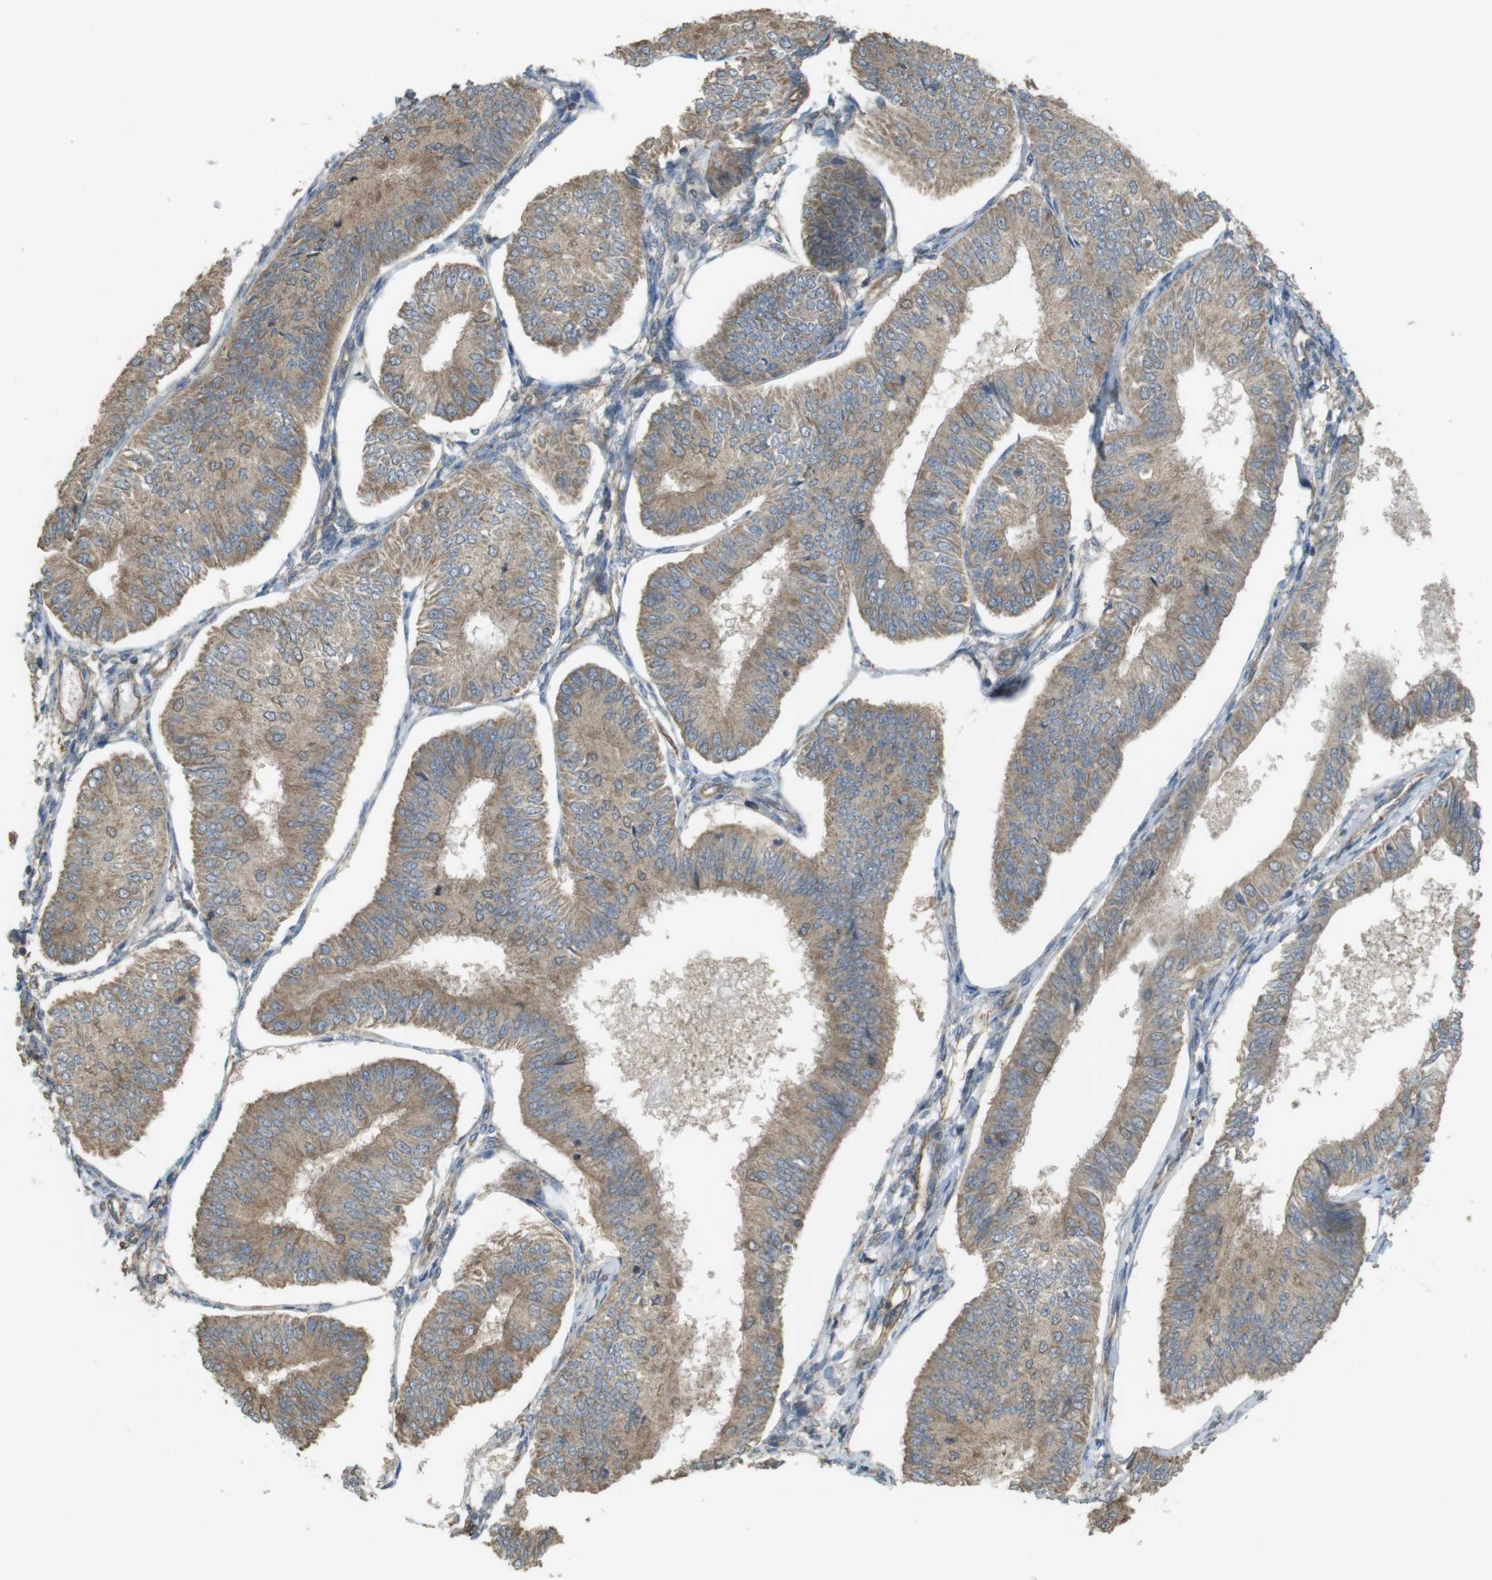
{"staining": {"intensity": "moderate", "quantity": ">75%", "location": "cytoplasmic/membranous"}, "tissue": "endometrial cancer", "cell_type": "Tumor cells", "image_type": "cancer", "snomed": [{"axis": "morphology", "description": "Adenocarcinoma, NOS"}, {"axis": "topography", "description": "Endometrium"}], "caption": "The micrograph displays staining of endometrial adenocarcinoma, revealing moderate cytoplasmic/membranous protein positivity (brown color) within tumor cells.", "gene": "ZDHHC20", "patient": {"sex": "female", "age": 58}}